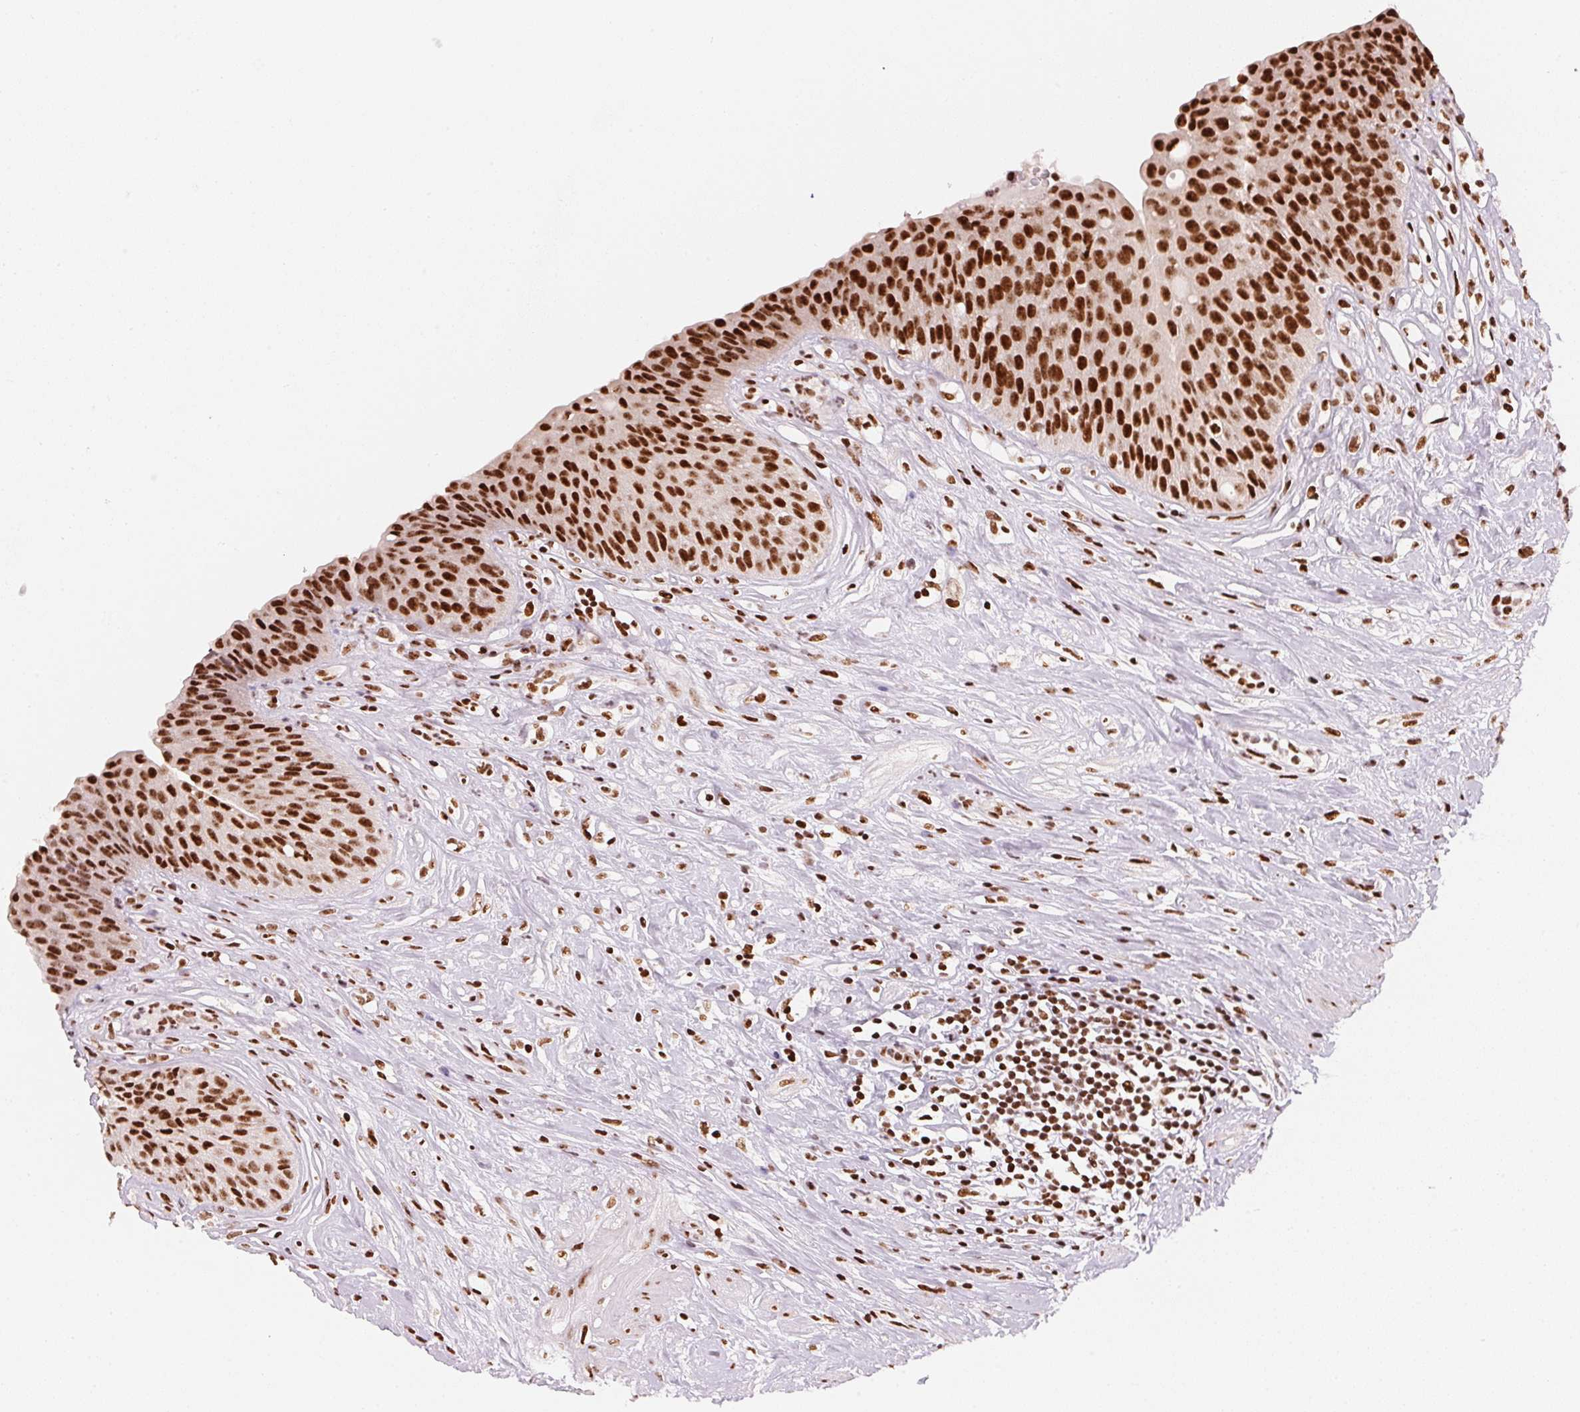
{"staining": {"intensity": "strong", "quantity": ">75%", "location": "nuclear"}, "tissue": "urinary bladder", "cell_type": "Urothelial cells", "image_type": "normal", "snomed": [{"axis": "morphology", "description": "Normal tissue, NOS"}, {"axis": "topography", "description": "Urinary bladder"}], "caption": "Protein analysis of normal urinary bladder shows strong nuclear staining in approximately >75% of urothelial cells.", "gene": "NXF1", "patient": {"sex": "female", "age": 56}}